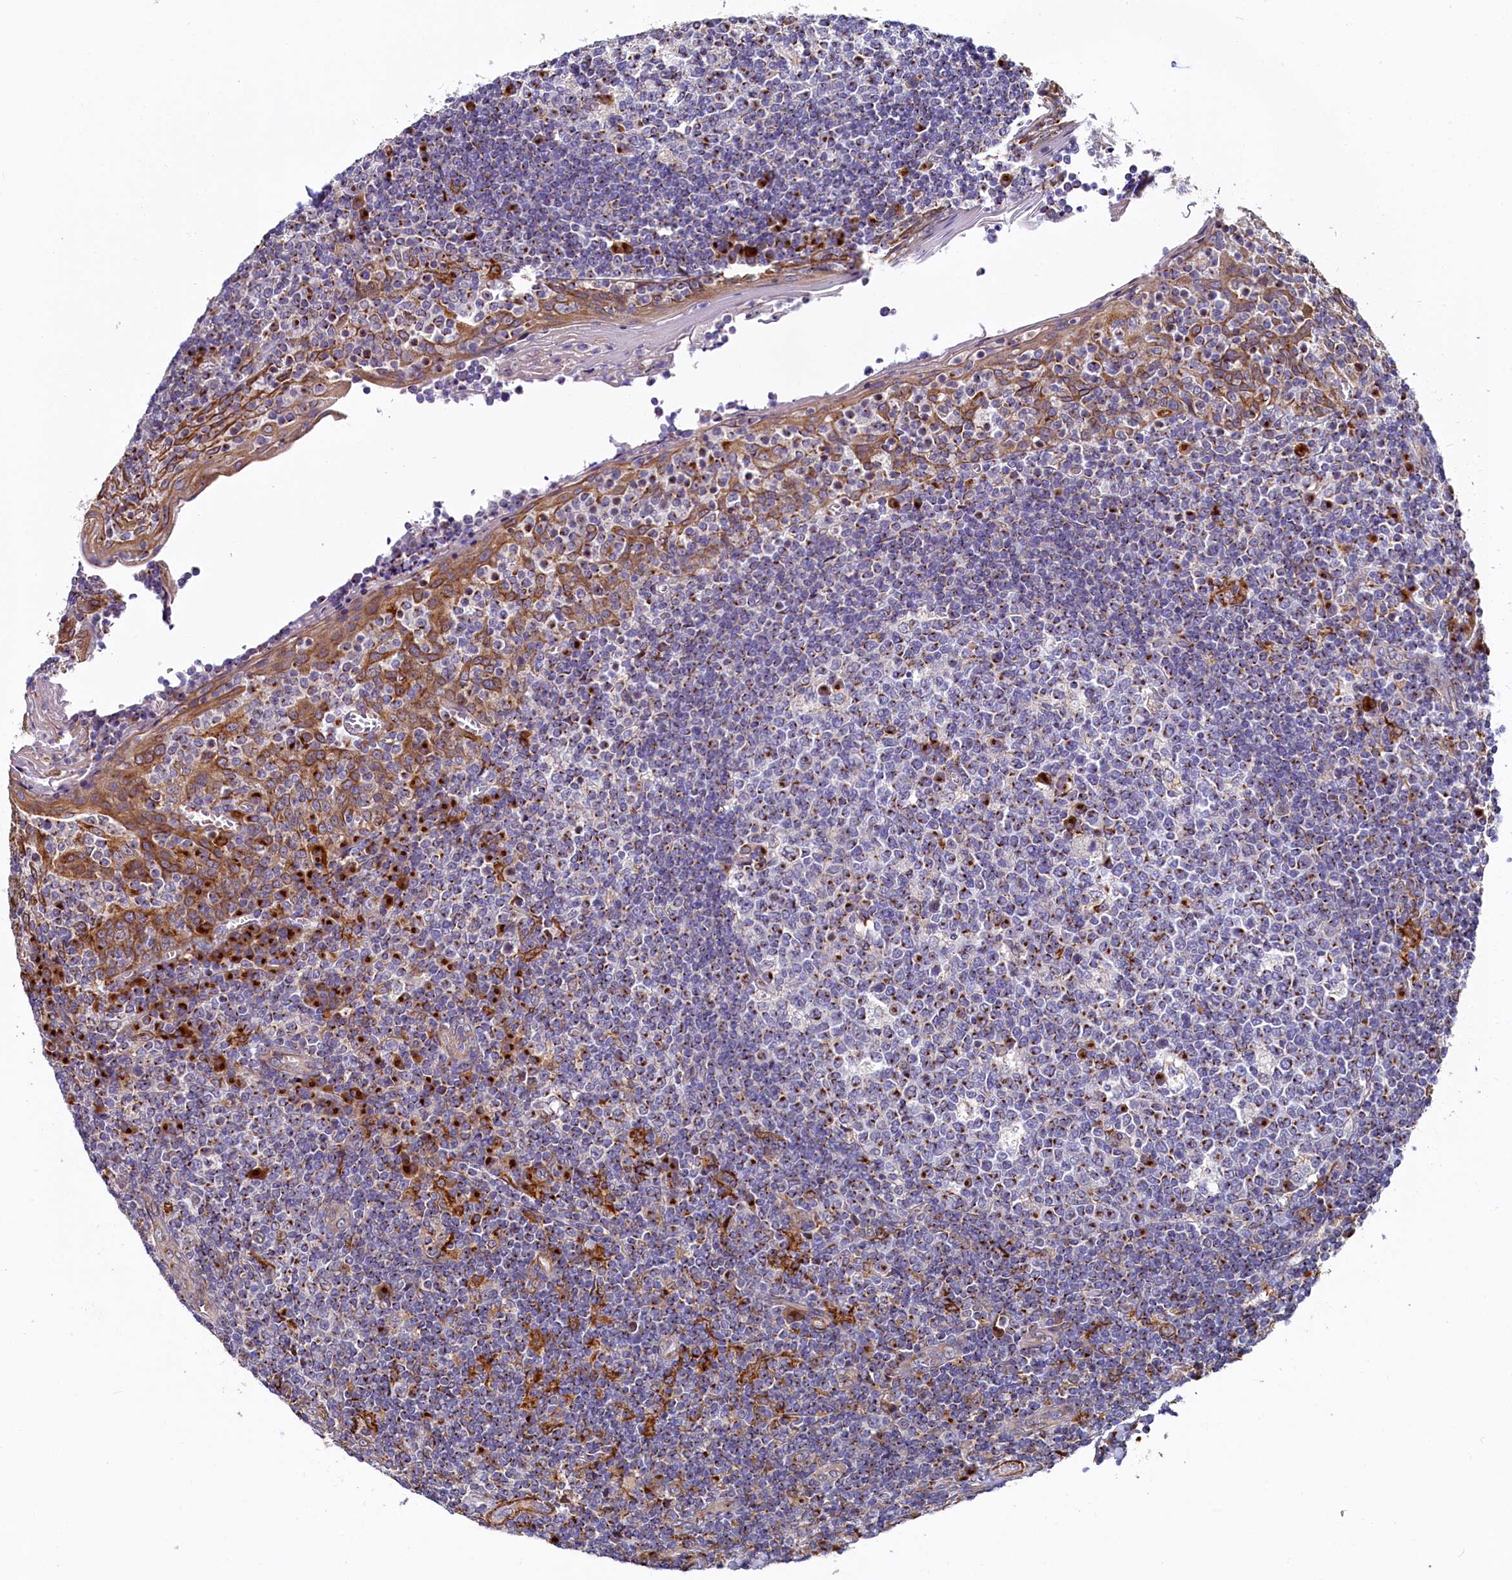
{"staining": {"intensity": "strong", "quantity": "25%-75%", "location": "cytoplasmic/membranous"}, "tissue": "tonsil", "cell_type": "Germinal center cells", "image_type": "normal", "snomed": [{"axis": "morphology", "description": "Normal tissue, NOS"}, {"axis": "topography", "description": "Tonsil"}], "caption": "Protein staining of unremarkable tonsil exhibits strong cytoplasmic/membranous positivity in approximately 25%-75% of germinal center cells. The staining was performed using DAB (3,3'-diaminobenzidine) to visualize the protein expression in brown, while the nuclei were stained in blue with hematoxylin (Magnification: 20x).", "gene": "BET1L", "patient": {"sex": "female", "age": 19}}